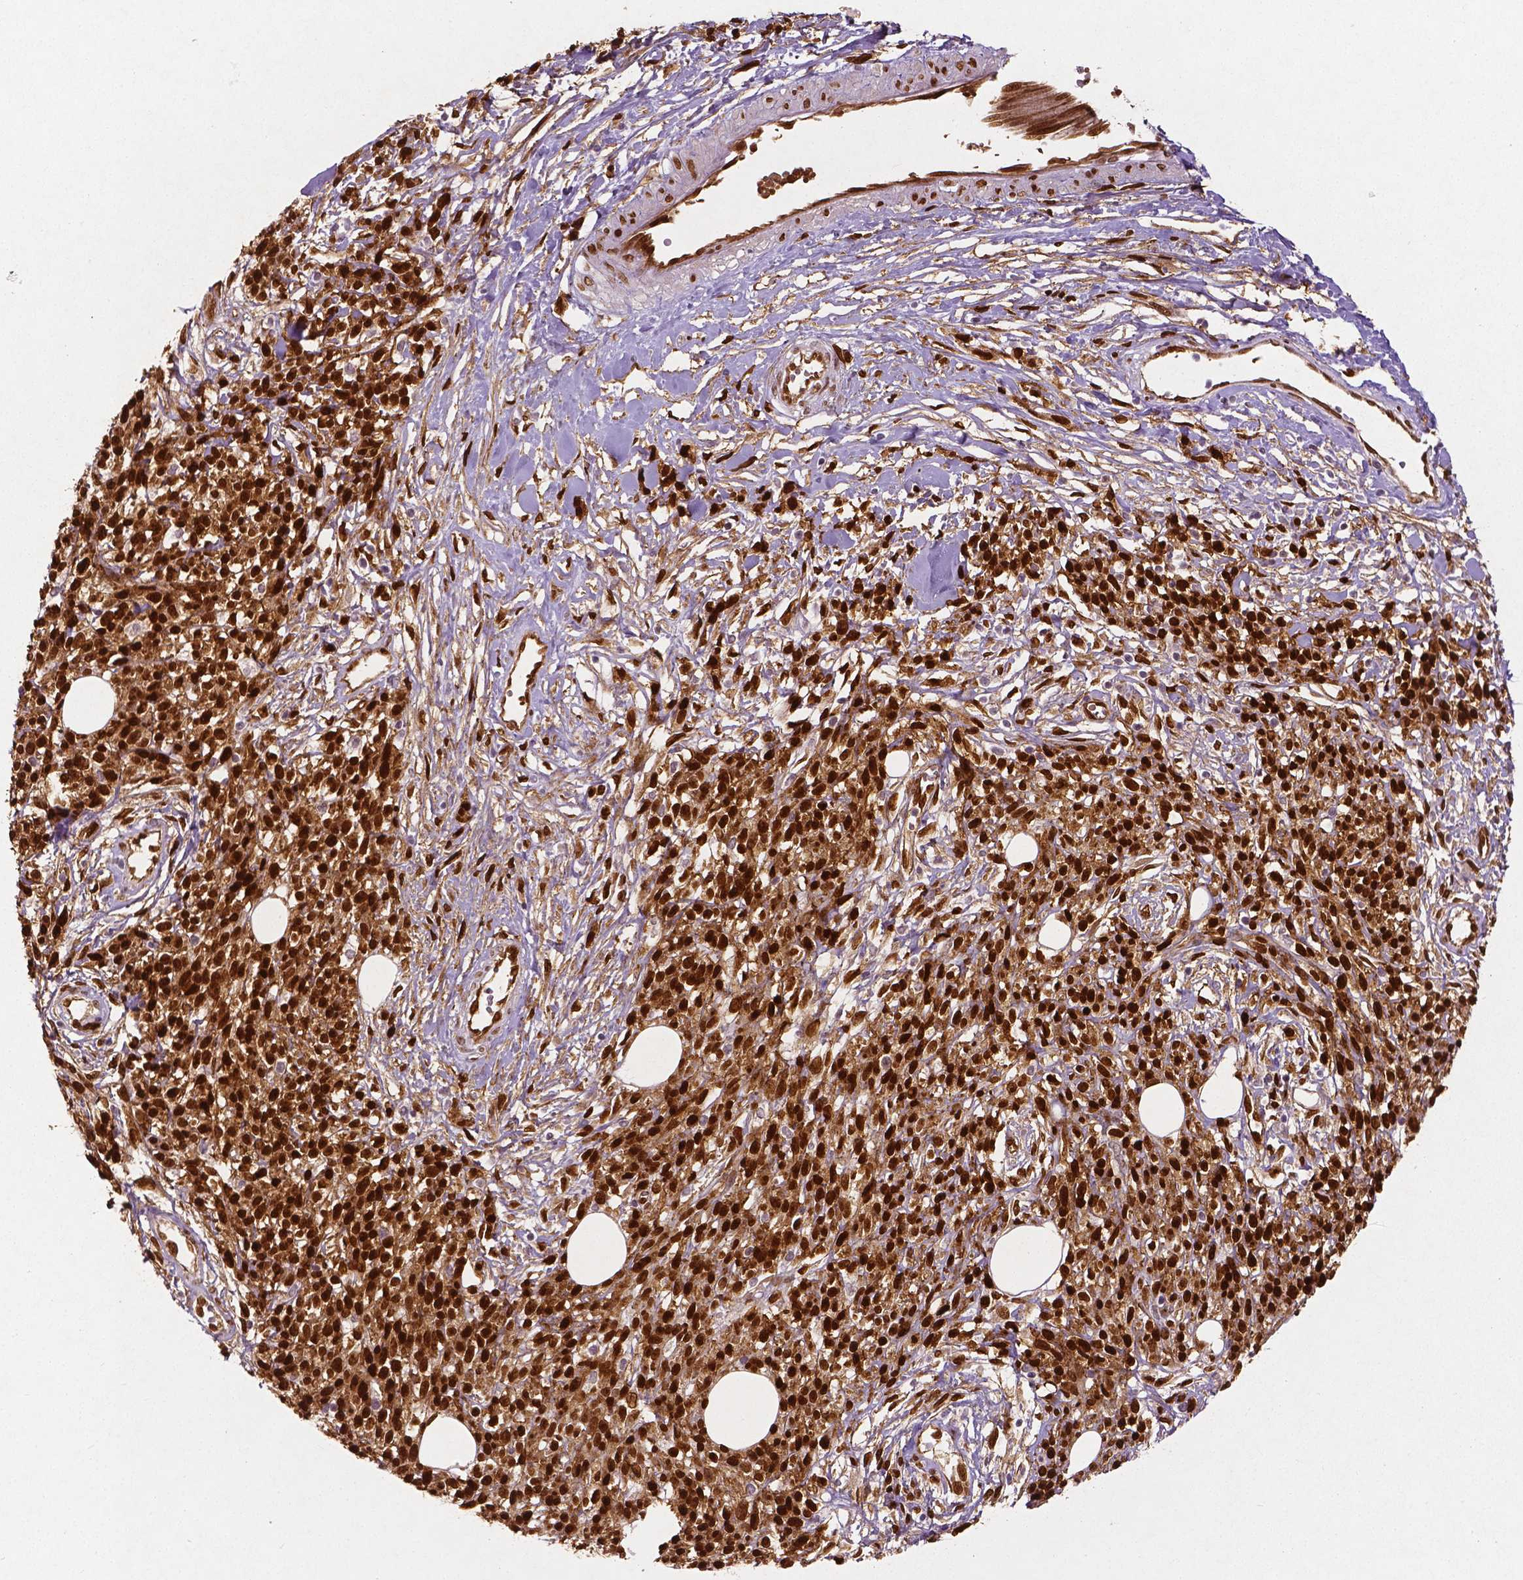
{"staining": {"intensity": "strong", "quantity": ">75%", "location": "cytoplasmic/membranous,nuclear"}, "tissue": "melanoma", "cell_type": "Tumor cells", "image_type": "cancer", "snomed": [{"axis": "morphology", "description": "Malignant melanoma, NOS"}, {"axis": "topography", "description": "Skin"}, {"axis": "topography", "description": "Skin of trunk"}], "caption": "Strong cytoplasmic/membranous and nuclear positivity for a protein is seen in approximately >75% of tumor cells of melanoma using IHC.", "gene": "WWTR1", "patient": {"sex": "male", "age": 74}}